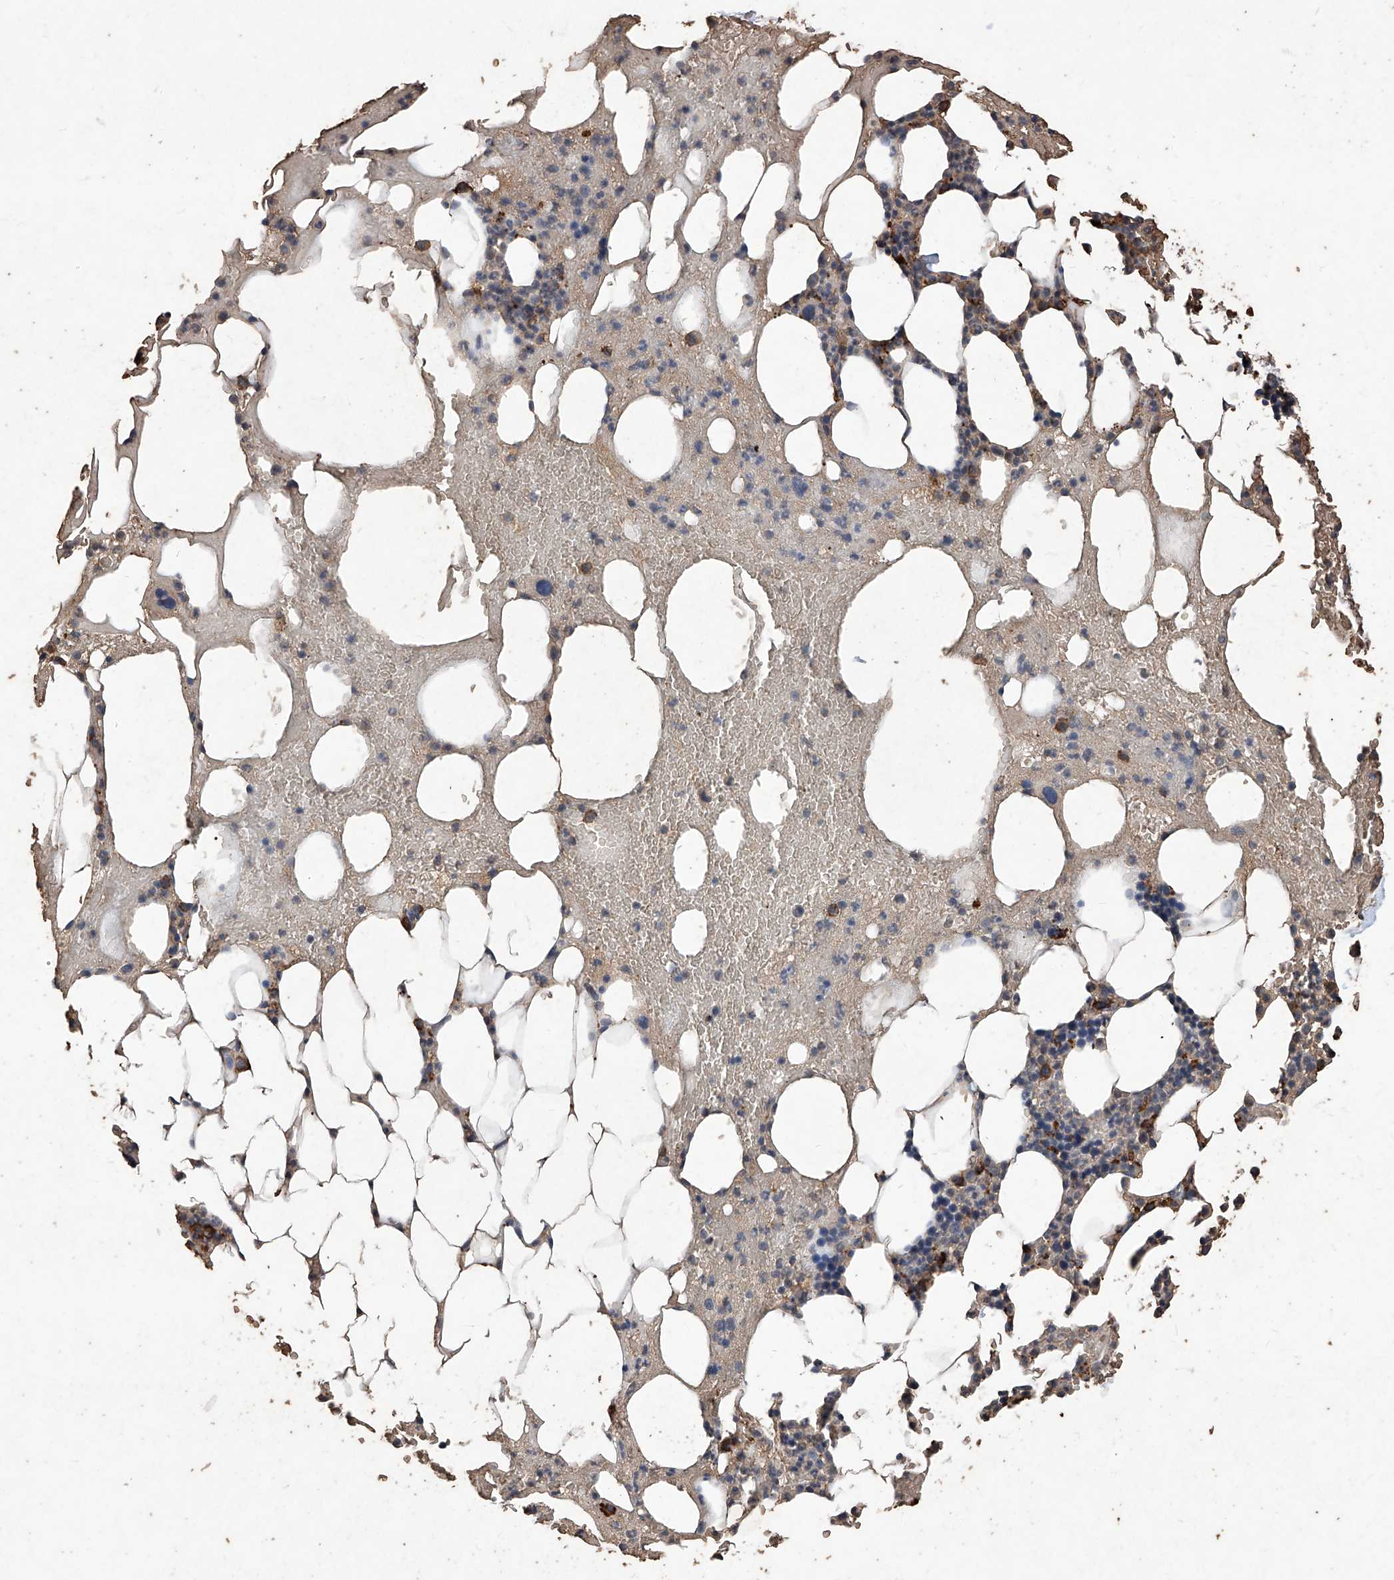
{"staining": {"intensity": "strong", "quantity": "<25%", "location": "cytoplasmic/membranous"}, "tissue": "bone marrow", "cell_type": "Hematopoietic cells", "image_type": "normal", "snomed": [{"axis": "morphology", "description": "Normal tissue, NOS"}, {"axis": "morphology", "description": "Inflammation, NOS"}, {"axis": "topography", "description": "Bone marrow"}], "caption": "About <25% of hematopoietic cells in unremarkable bone marrow demonstrate strong cytoplasmic/membranous protein staining as visualized by brown immunohistochemical staining.", "gene": "EML1", "patient": {"sex": "female", "age": 78}}